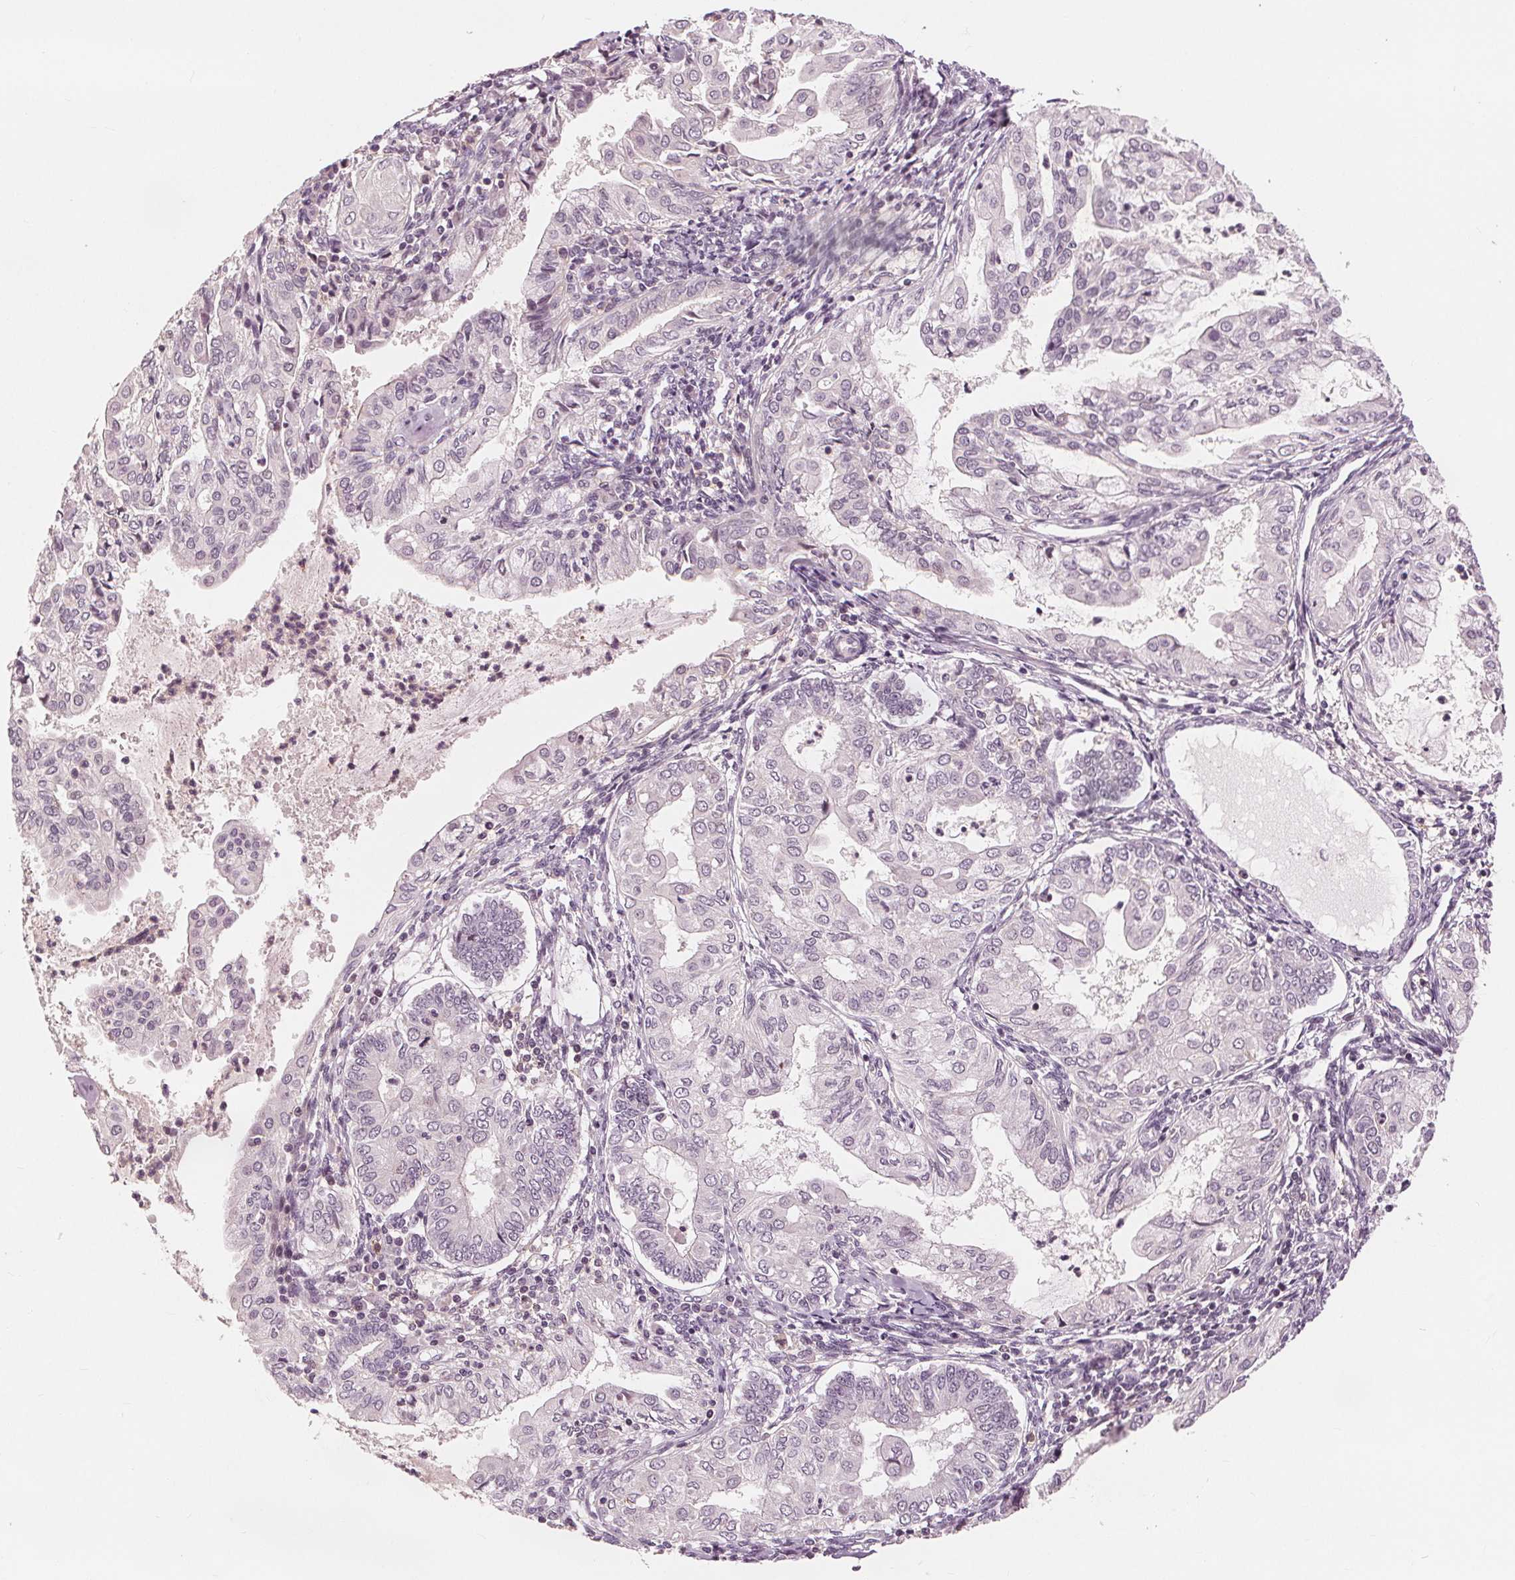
{"staining": {"intensity": "negative", "quantity": "none", "location": "none"}, "tissue": "endometrial cancer", "cell_type": "Tumor cells", "image_type": "cancer", "snomed": [{"axis": "morphology", "description": "Adenocarcinoma, NOS"}, {"axis": "topography", "description": "Endometrium"}], "caption": "This is an immunohistochemistry micrograph of adenocarcinoma (endometrial). There is no staining in tumor cells.", "gene": "SLC34A1", "patient": {"sex": "female", "age": 68}}